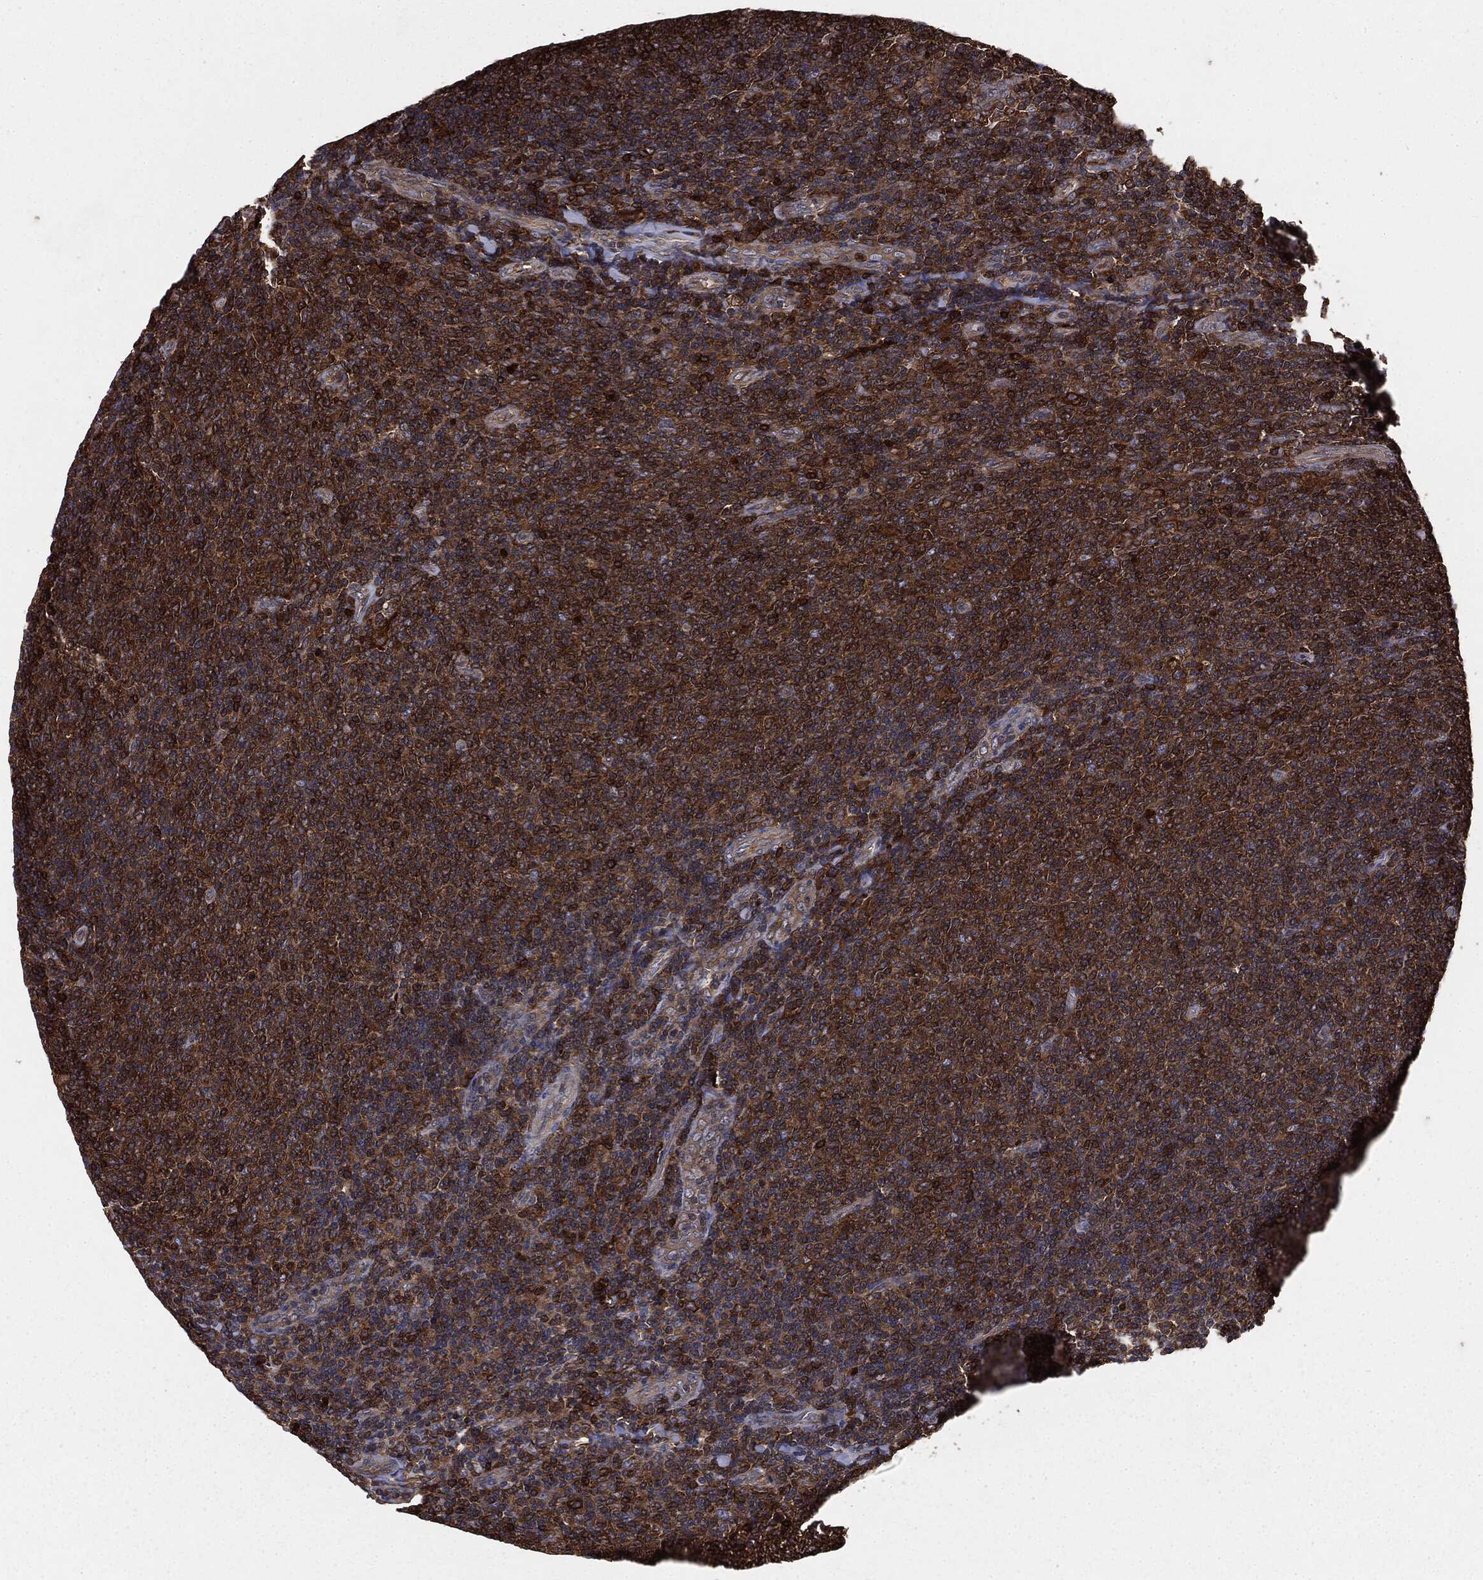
{"staining": {"intensity": "strong", "quantity": ">75%", "location": "cytoplasmic/membranous"}, "tissue": "lymphoma", "cell_type": "Tumor cells", "image_type": "cancer", "snomed": [{"axis": "morphology", "description": "Malignant lymphoma, non-Hodgkin's type, Low grade"}, {"axis": "topography", "description": "Lymph node"}], "caption": "Protein staining of low-grade malignant lymphoma, non-Hodgkin's type tissue displays strong cytoplasmic/membranous positivity in approximately >75% of tumor cells.", "gene": "GNB5", "patient": {"sex": "male", "age": 52}}